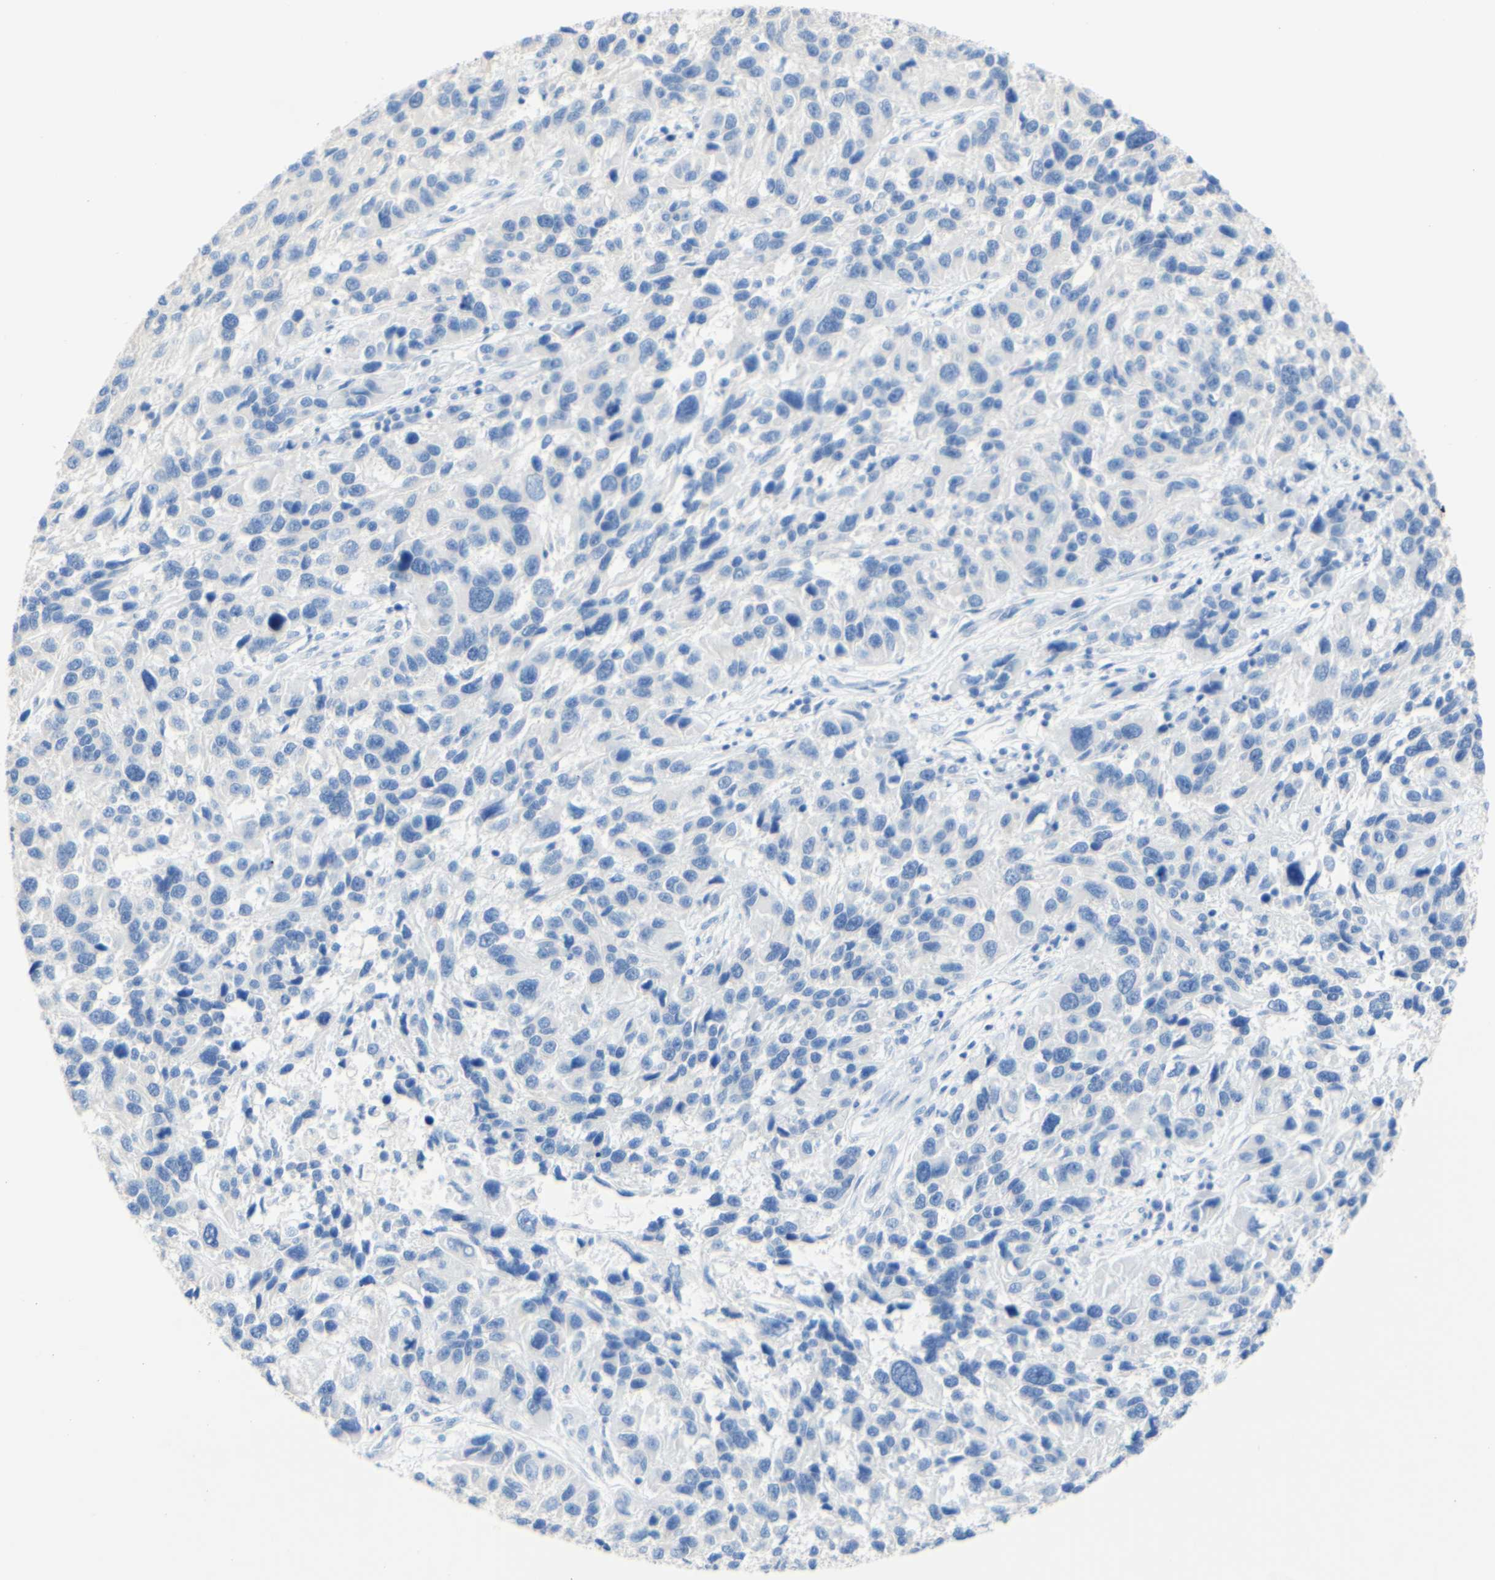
{"staining": {"intensity": "negative", "quantity": "none", "location": "none"}, "tissue": "melanoma", "cell_type": "Tumor cells", "image_type": "cancer", "snomed": [{"axis": "morphology", "description": "Malignant melanoma, NOS"}, {"axis": "topography", "description": "Skin"}], "caption": "High magnification brightfield microscopy of melanoma stained with DAB (brown) and counterstained with hematoxylin (blue): tumor cells show no significant staining. (Stains: DAB immunohistochemistry (IHC) with hematoxylin counter stain, Microscopy: brightfield microscopy at high magnification).", "gene": "DSC2", "patient": {"sex": "male", "age": 53}}